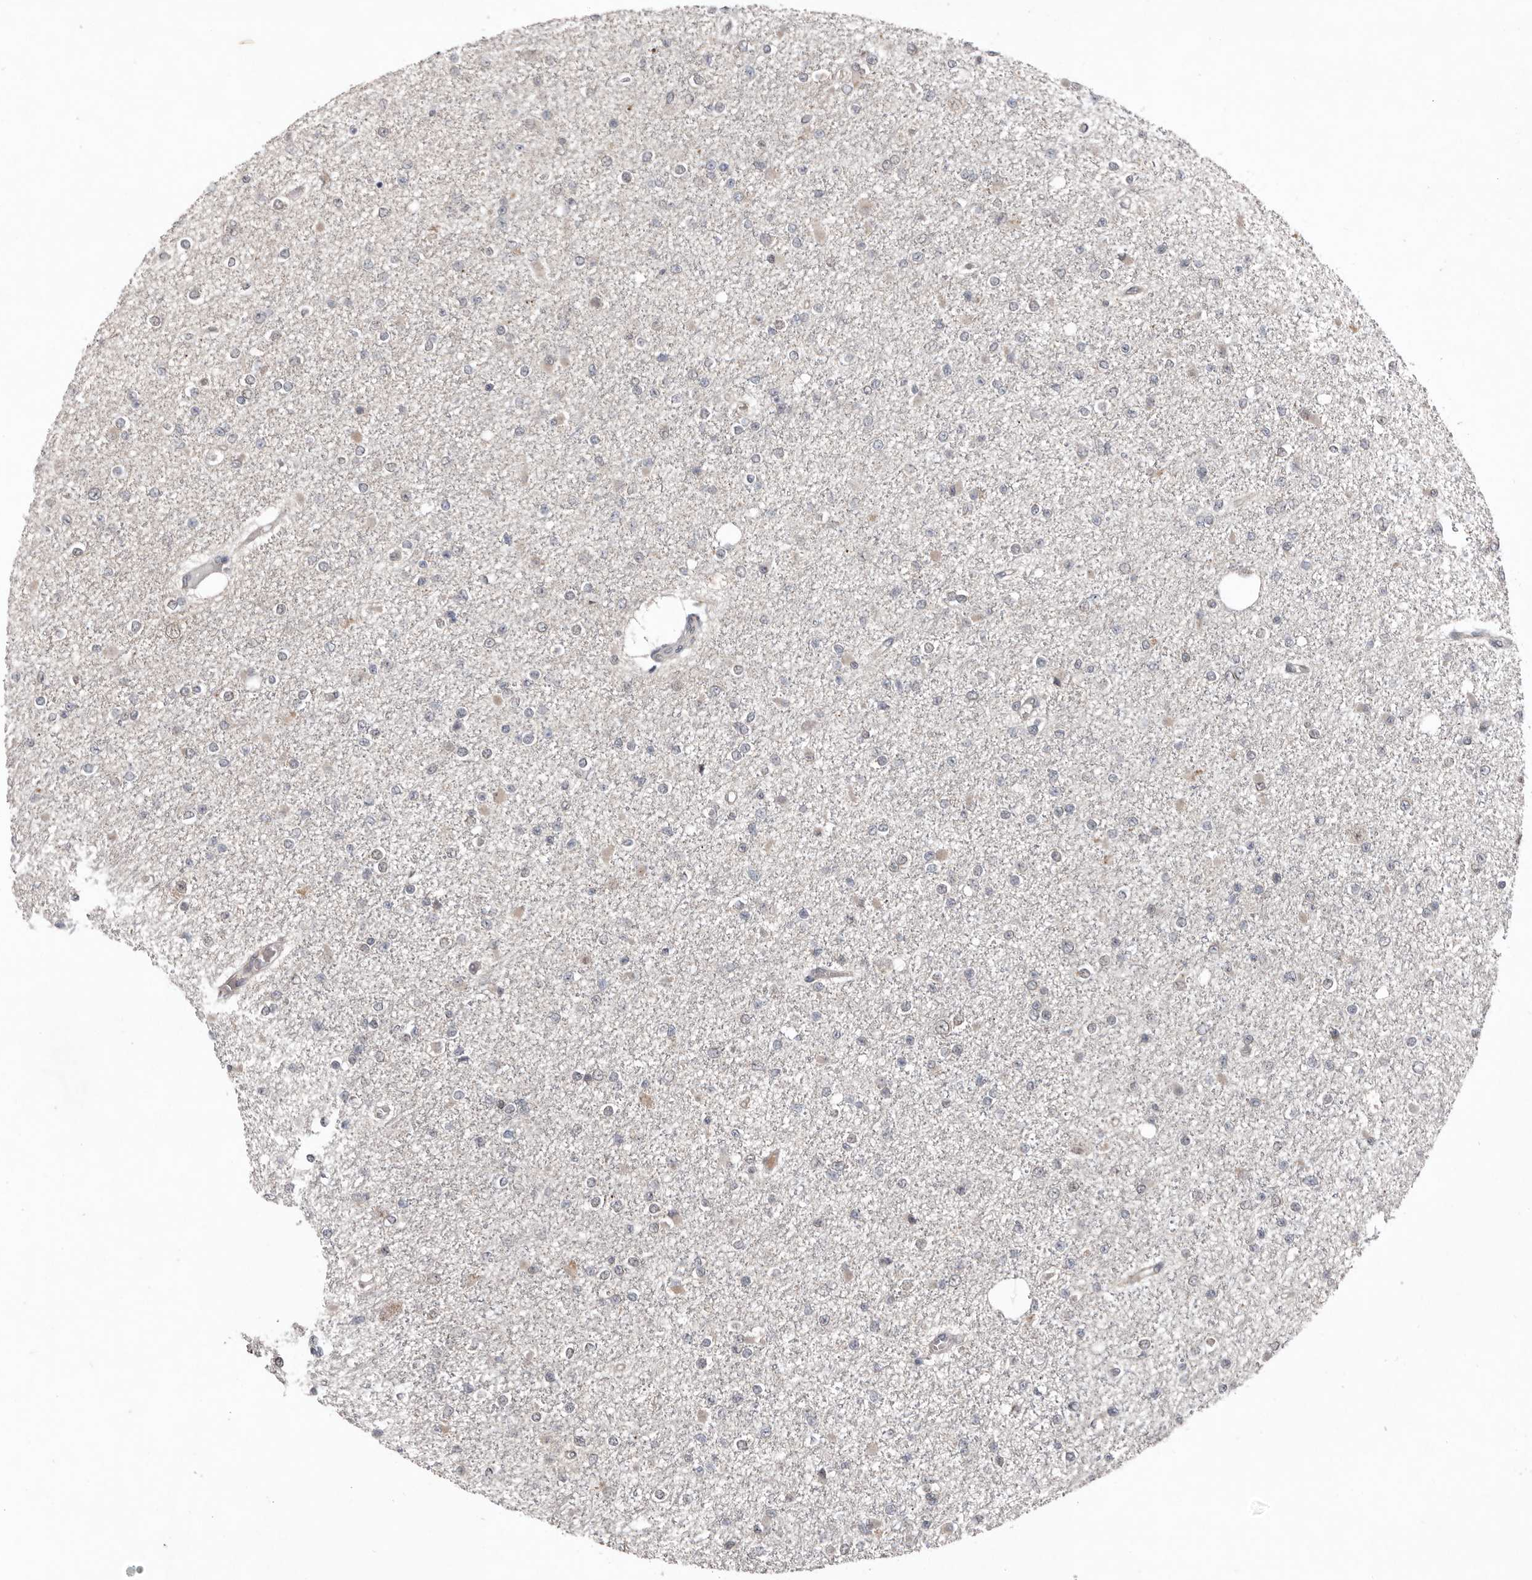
{"staining": {"intensity": "negative", "quantity": "none", "location": "none"}, "tissue": "glioma", "cell_type": "Tumor cells", "image_type": "cancer", "snomed": [{"axis": "morphology", "description": "Glioma, malignant, Low grade"}, {"axis": "topography", "description": "Brain"}], "caption": "Immunohistochemical staining of glioma shows no significant staining in tumor cells.", "gene": "CHML", "patient": {"sex": "female", "age": 22}}